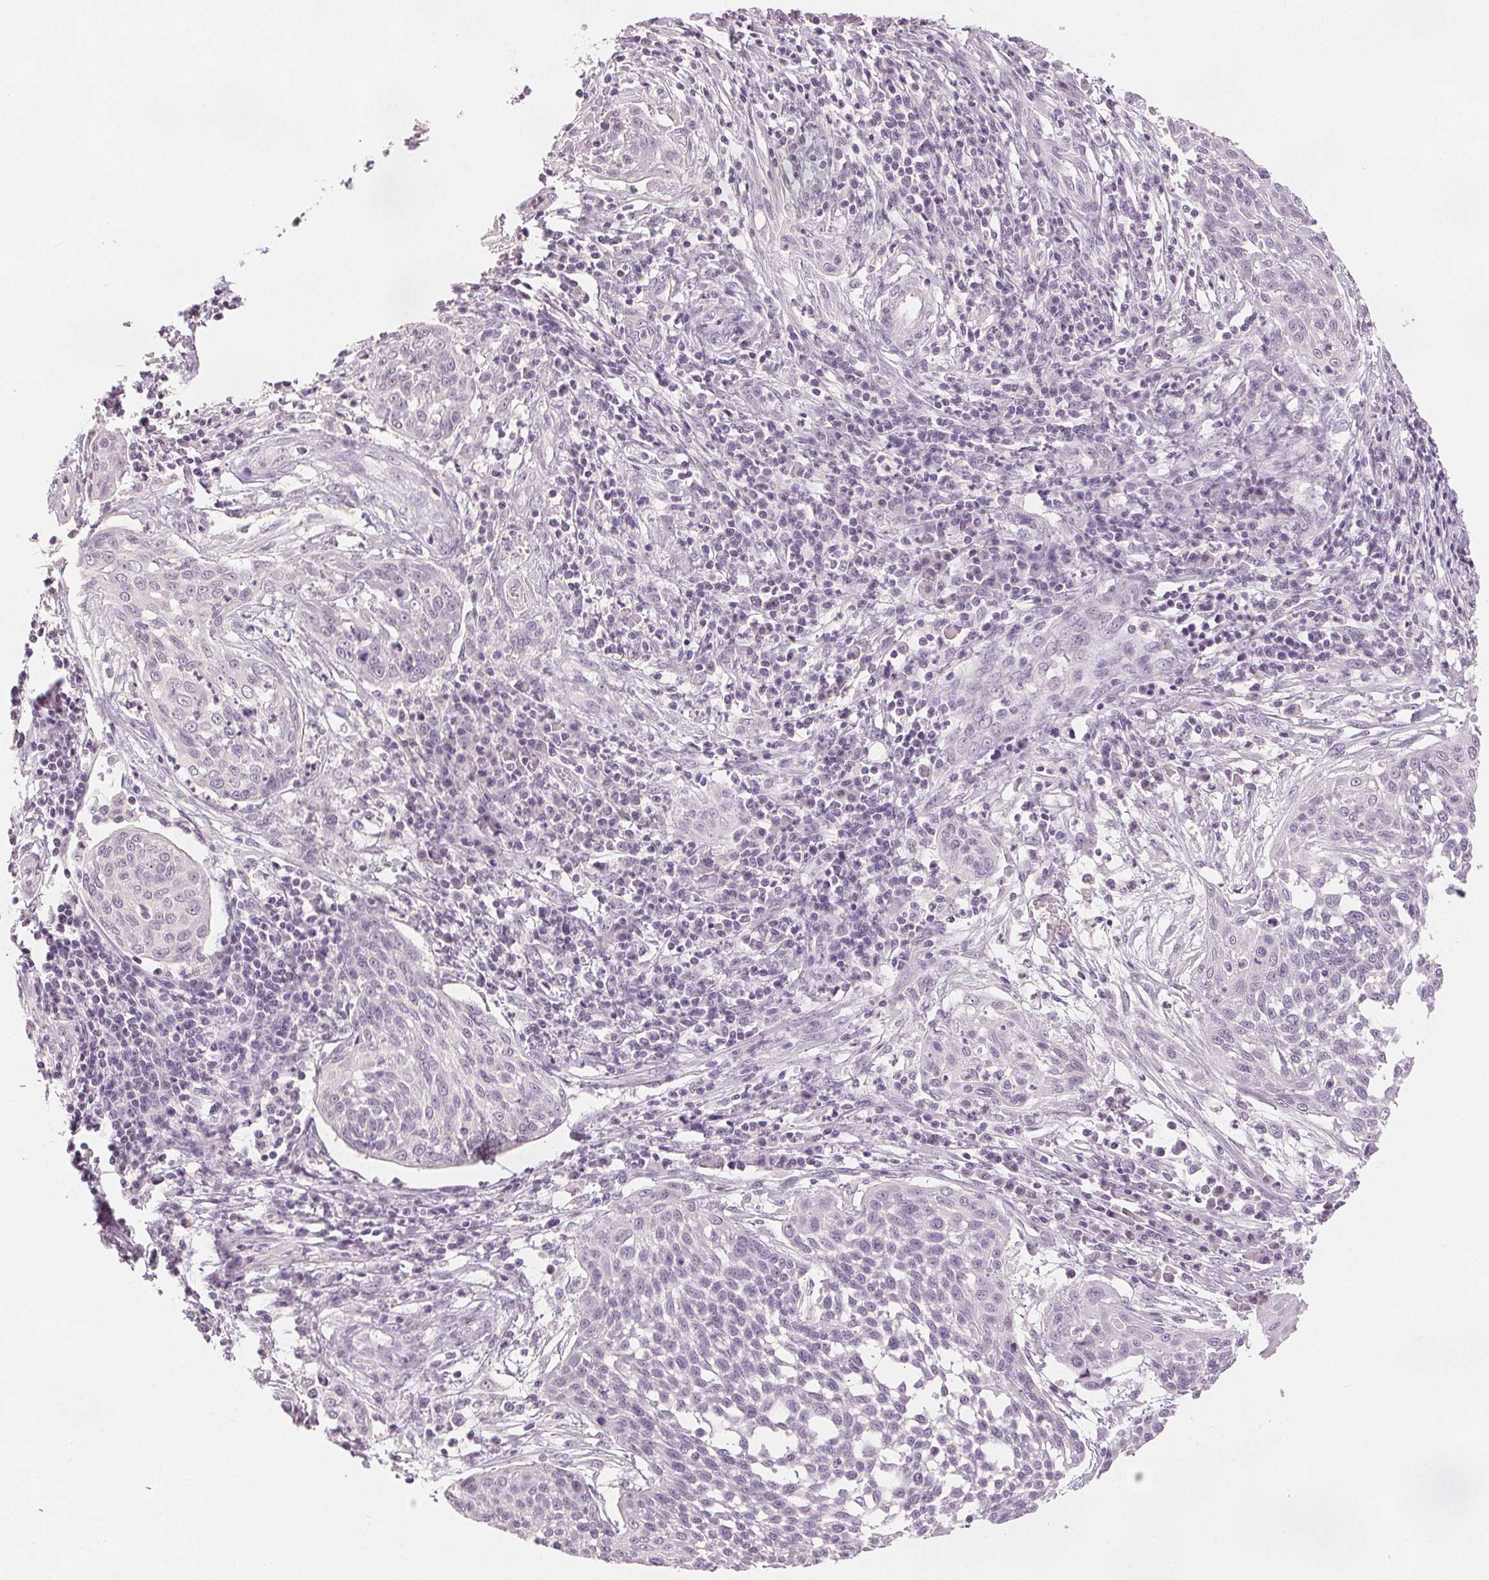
{"staining": {"intensity": "negative", "quantity": "none", "location": "none"}, "tissue": "cervical cancer", "cell_type": "Tumor cells", "image_type": "cancer", "snomed": [{"axis": "morphology", "description": "Squamous cell carcinoma, NOS"}, {"axis": "topography", "description": "Cervix"}], "caption": "Immunohistochemistry histopathology image of neoplastic tissue: human squamous cell carcinoma (cervical) stained with DAB (3,3'-diaminobenzidine) shows no significant protein expression in tumor cells. The staining was performed using DAB (3,3'-diaminobenzidine) to visualize the protein expression in brown, while the nuclei were stained in blue with hematoxylin (Magnification: 20x).", "gene": "SLC27A5", "patient": {"sex": "female", "age": 34}}